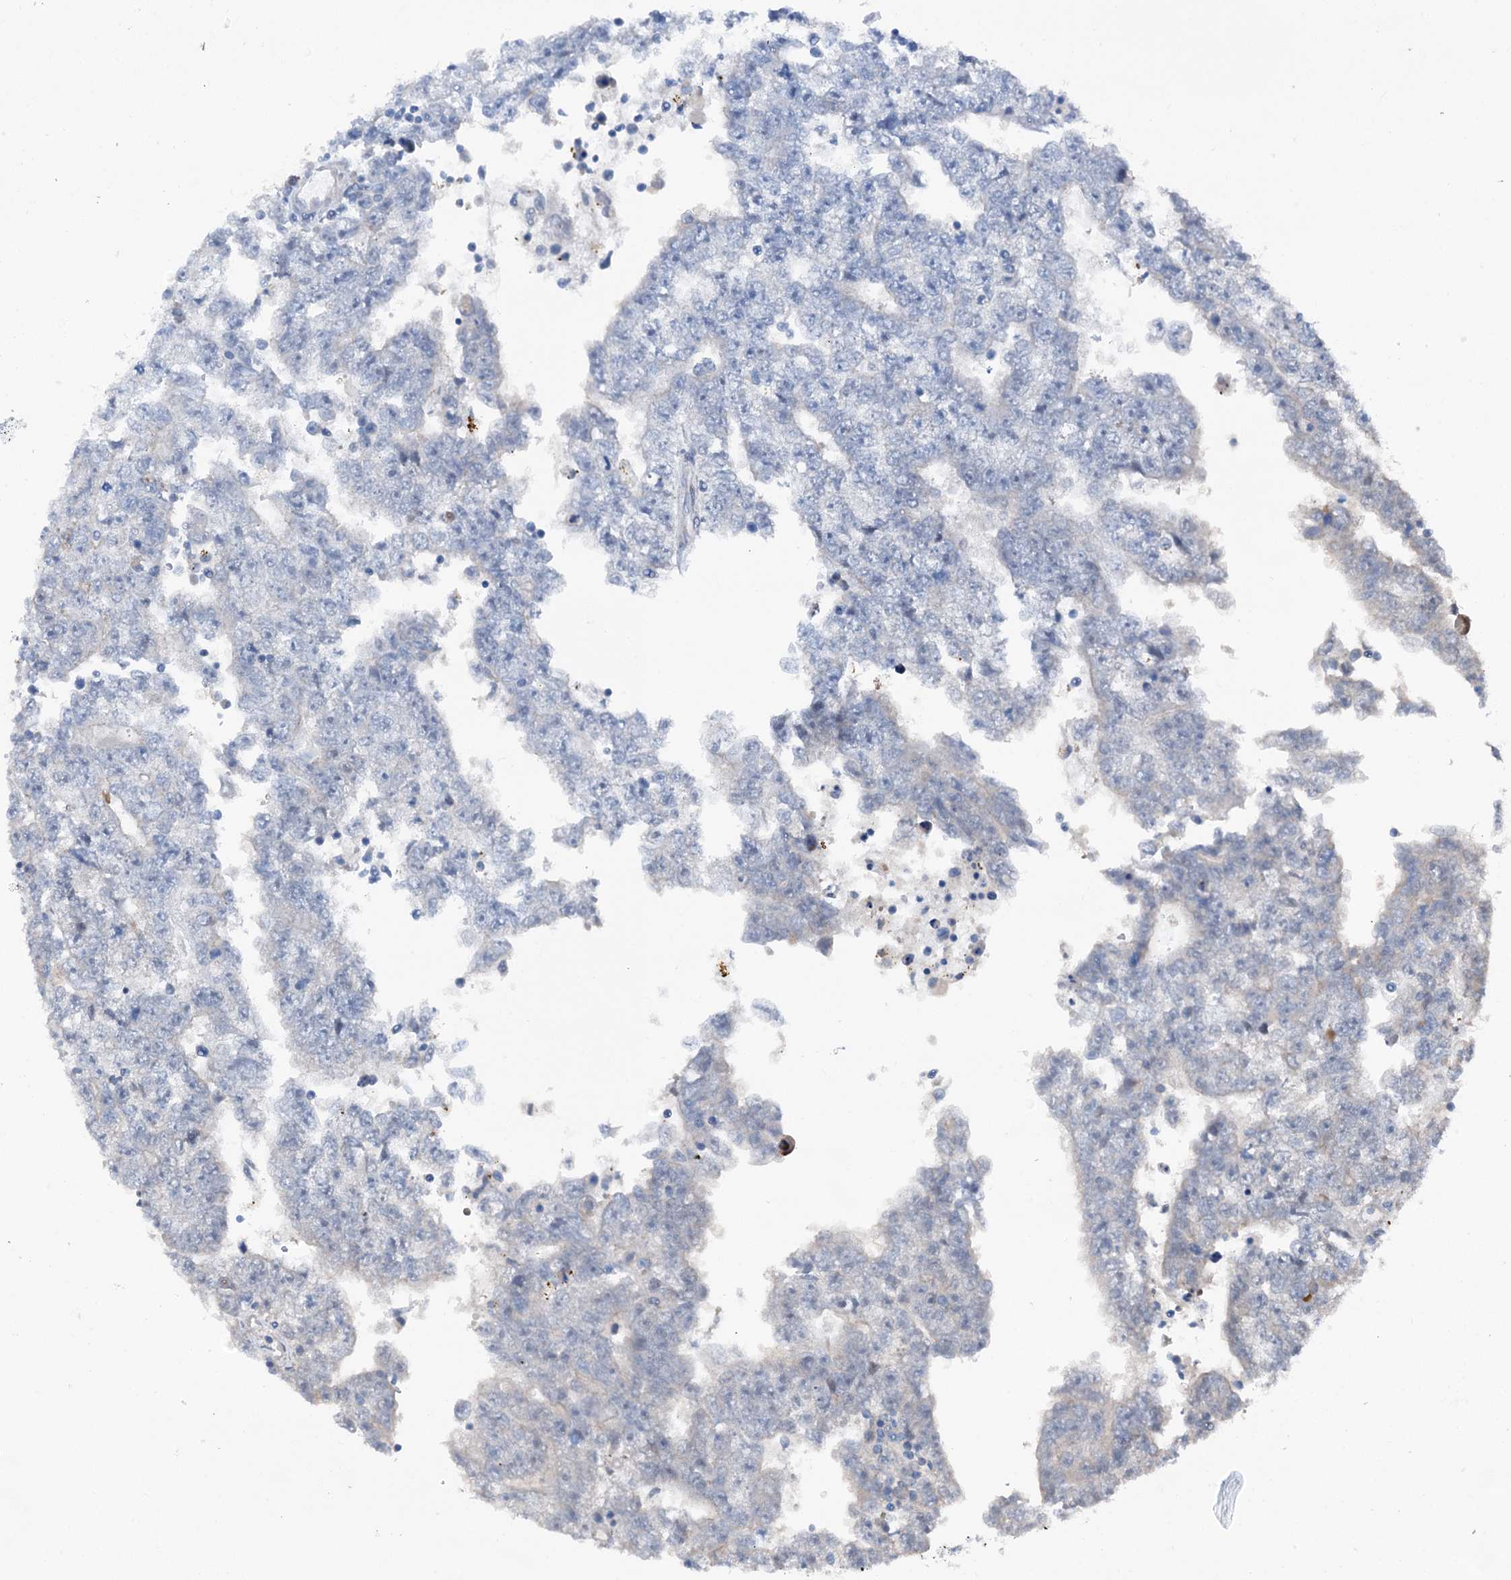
{"staining": {"intensity": "negative", "quantity": "none", "location": "none"}, "tissue": "testis cancer", "cell_type": "Tumor cells", "image_type": "cancer", "snomed": [{"axis": "morphology", "description": "Carcinoma, Embryonal, NOS"}, {"axis": "topography", "description": "Testis"}], "caption": "This is an IHC image of testis cancer (embryonal carcinoma). There is no staining in tumor cells.", "gene": "PSMD13", "patient": {"sex": "male", "age": 25}}